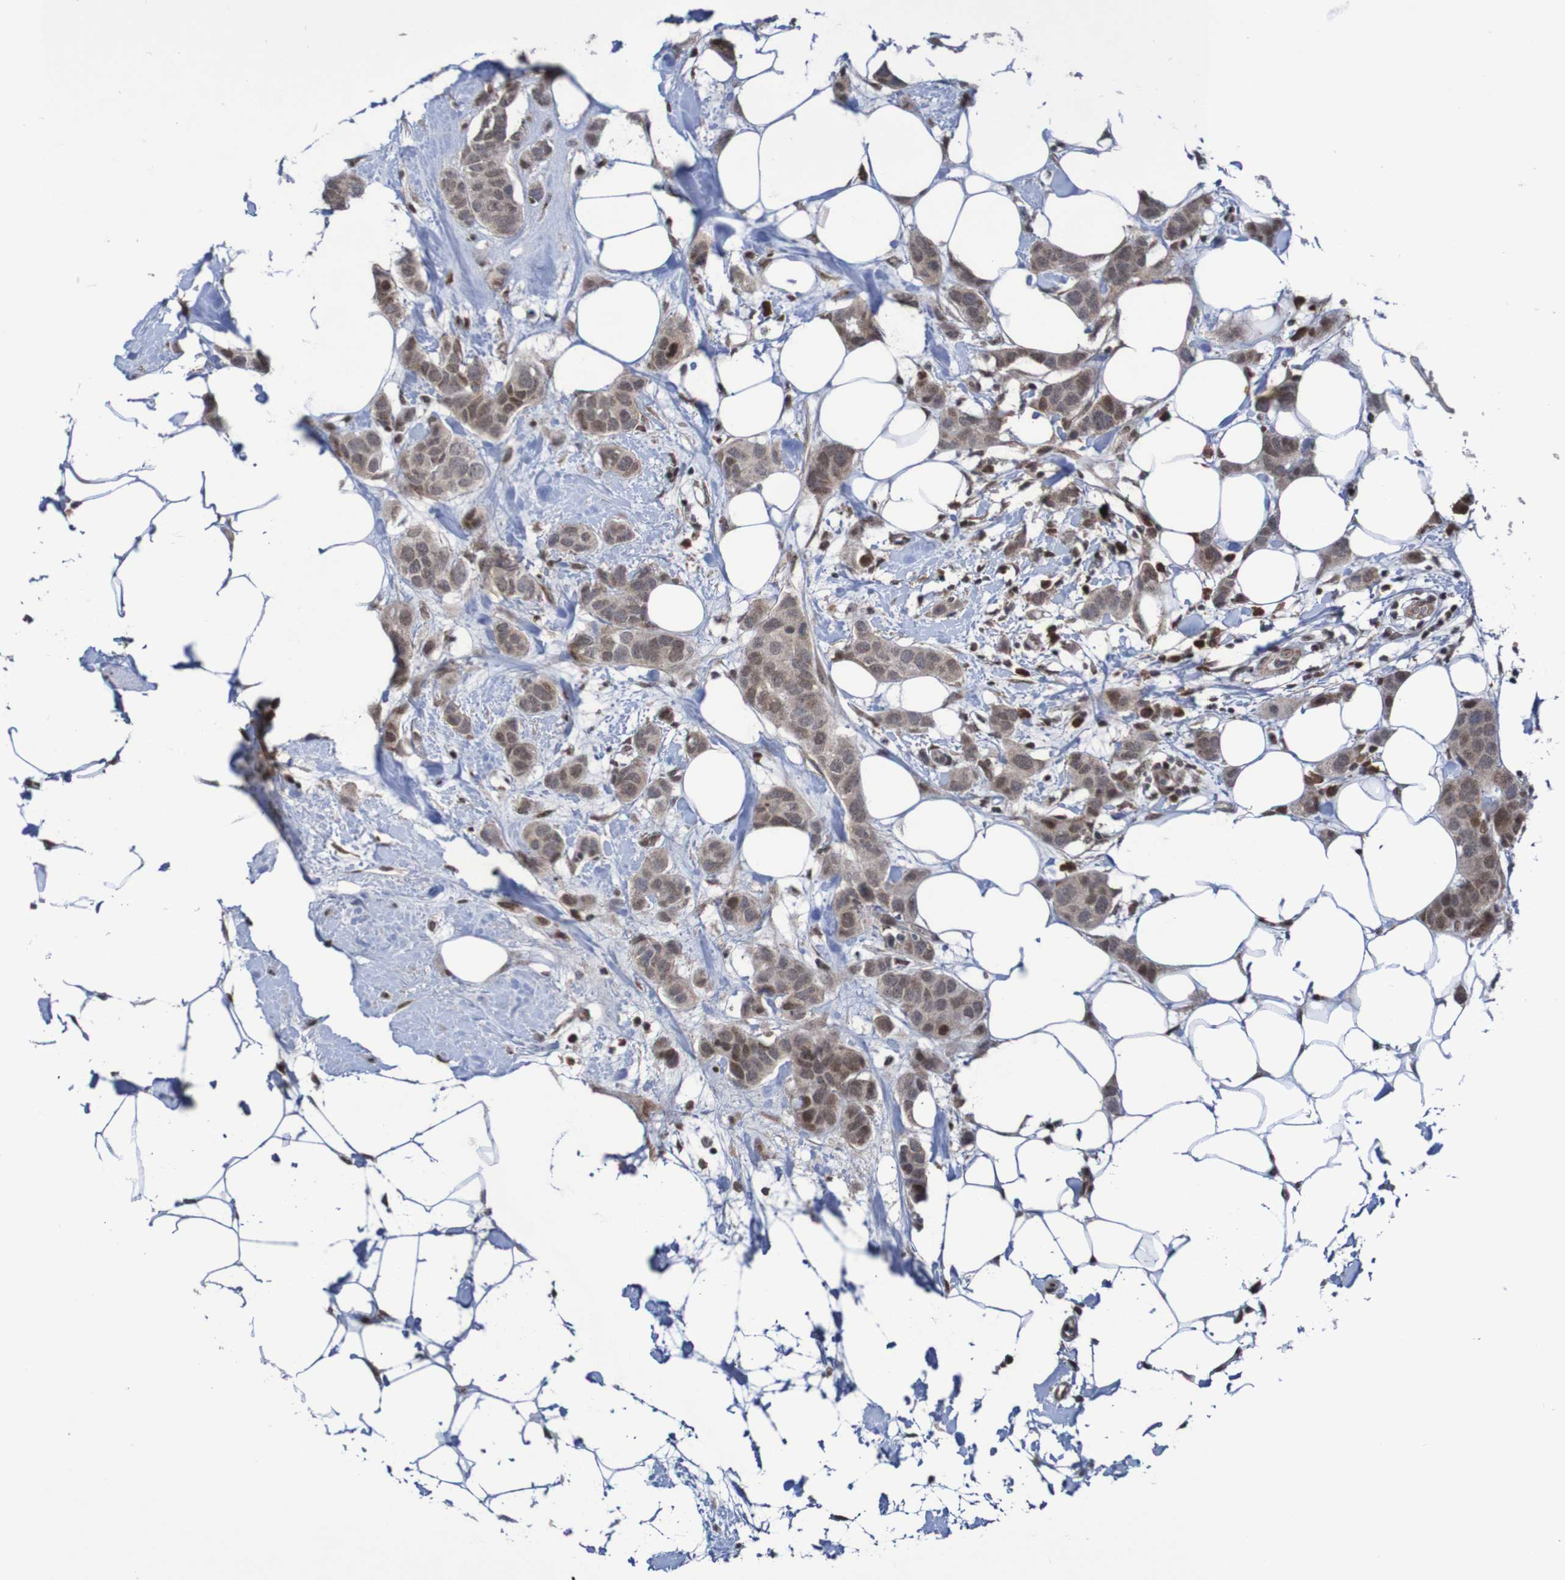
{"staining": {"intensity": "weak", "quantity": ">75%", "location": "cytoplasmic/membranous,nuclear"}, "tissue": "breast cancer", "cell_type": "Tumor cells", "image_type": "cancer", "snomed": [{"axis": "morphology", "description": "Normal tissue, NOS"}, {"axis": "morphology", "description": "Duct carcinoma"}, {"axis": "topography", "description": "Breast"}], "caption": "High-power microscopy captured an immunohistochemistry micrograph of breast cancer (infiltrating ductal carcinoma), revealing weak cytoplasmic/membranous and nuclear staining in about >75% of tumor cells.", "gene": "ITLN1", "patient": {"sex": "female", "age": 50}}